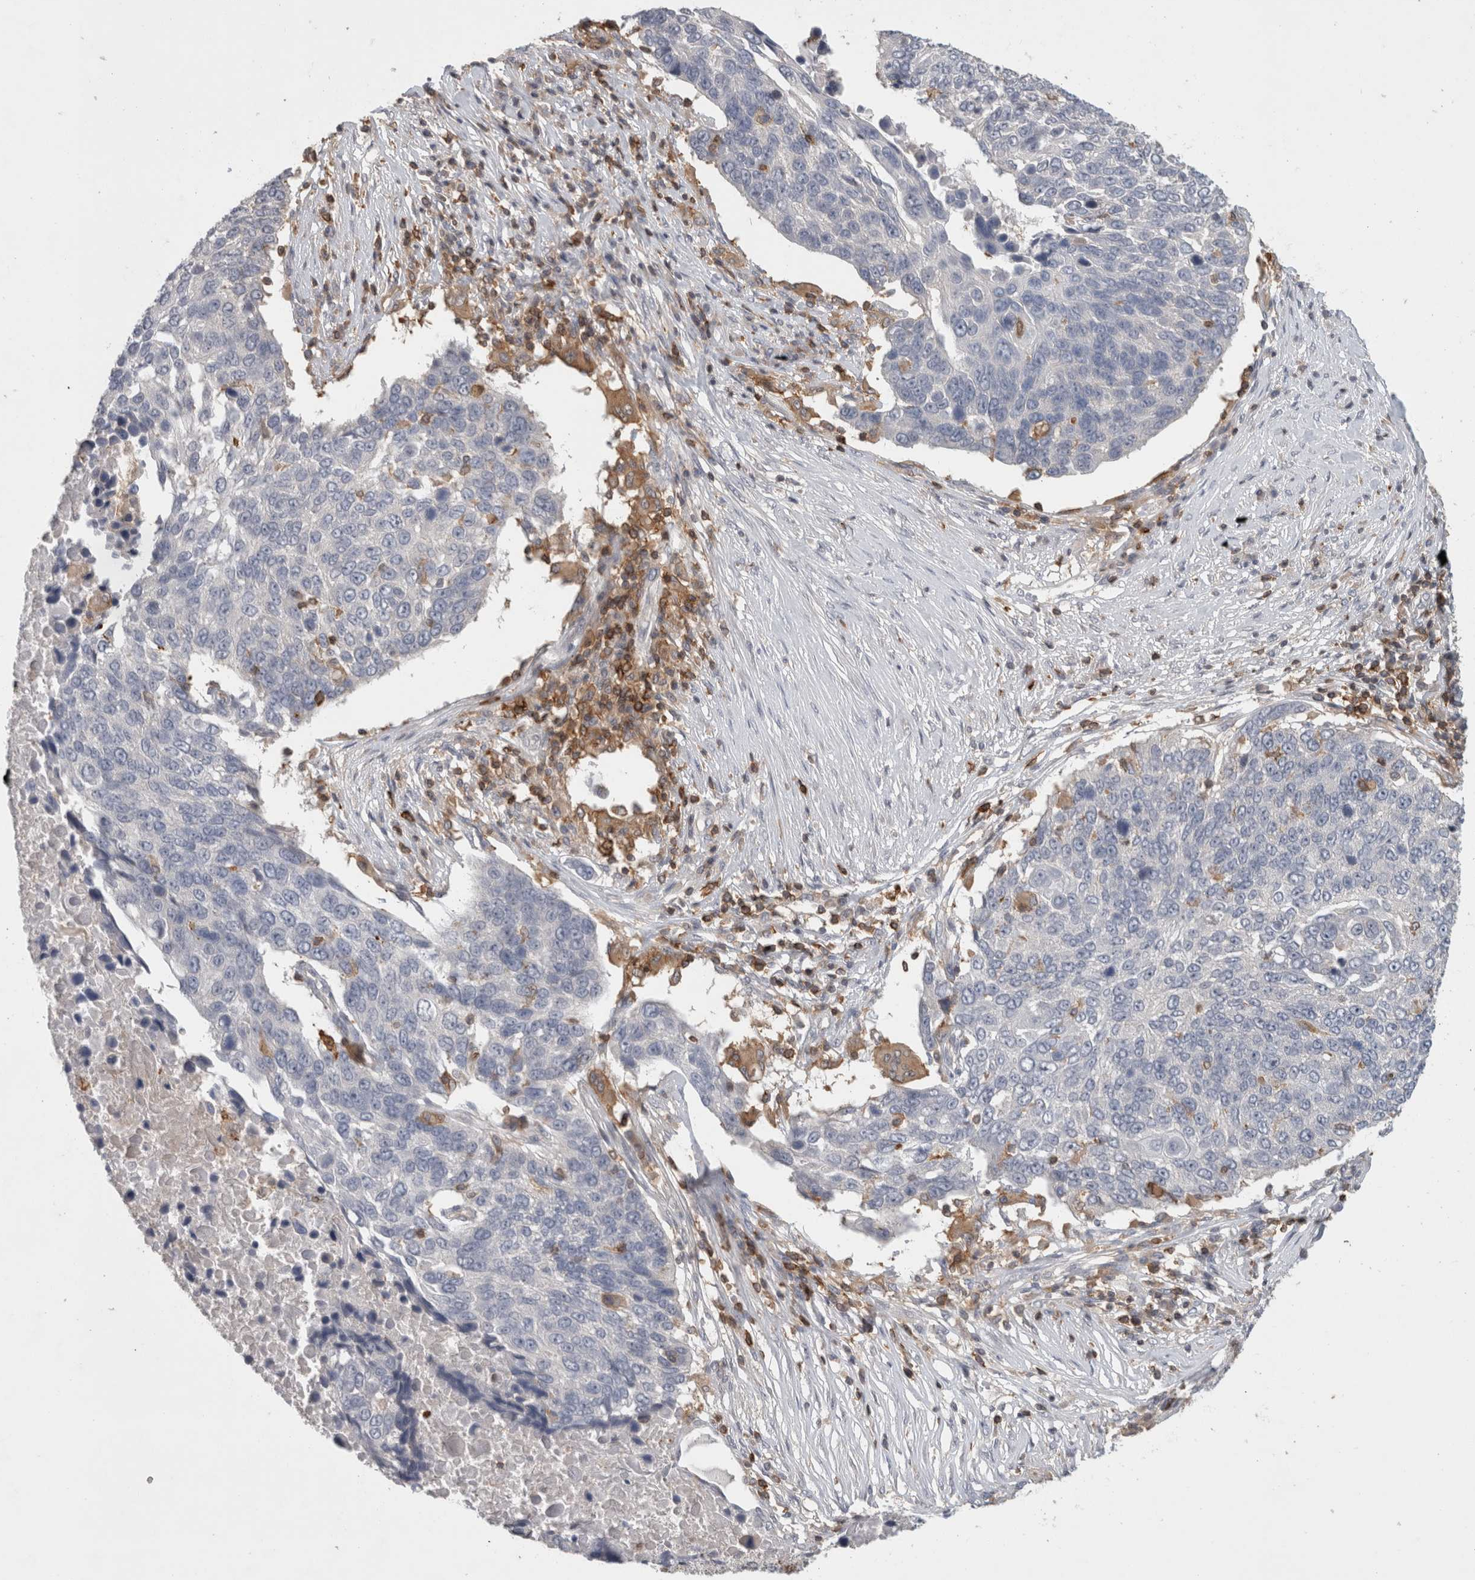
{"staining": {"intensity": "negative", "quantity": "none", "location": "none"}, "tissue": "lung cancer", "cell_type": "Tumor cells", "image_type": "cancer", "snomed": [{"axis": "morphology", "description": "Squamous cell carcinoma, NOS"}, {"axis": "topography", "description": "Lung"}], "caption": "A histopathology image of squamous cell carcinoma (lung) stained for a protein exhibits no brown staining in tumor cells. (IHC, brightfield microscopy, high magnification).", "gene": "GFRA2", "patient": {"sex": "male", "age": 66}}